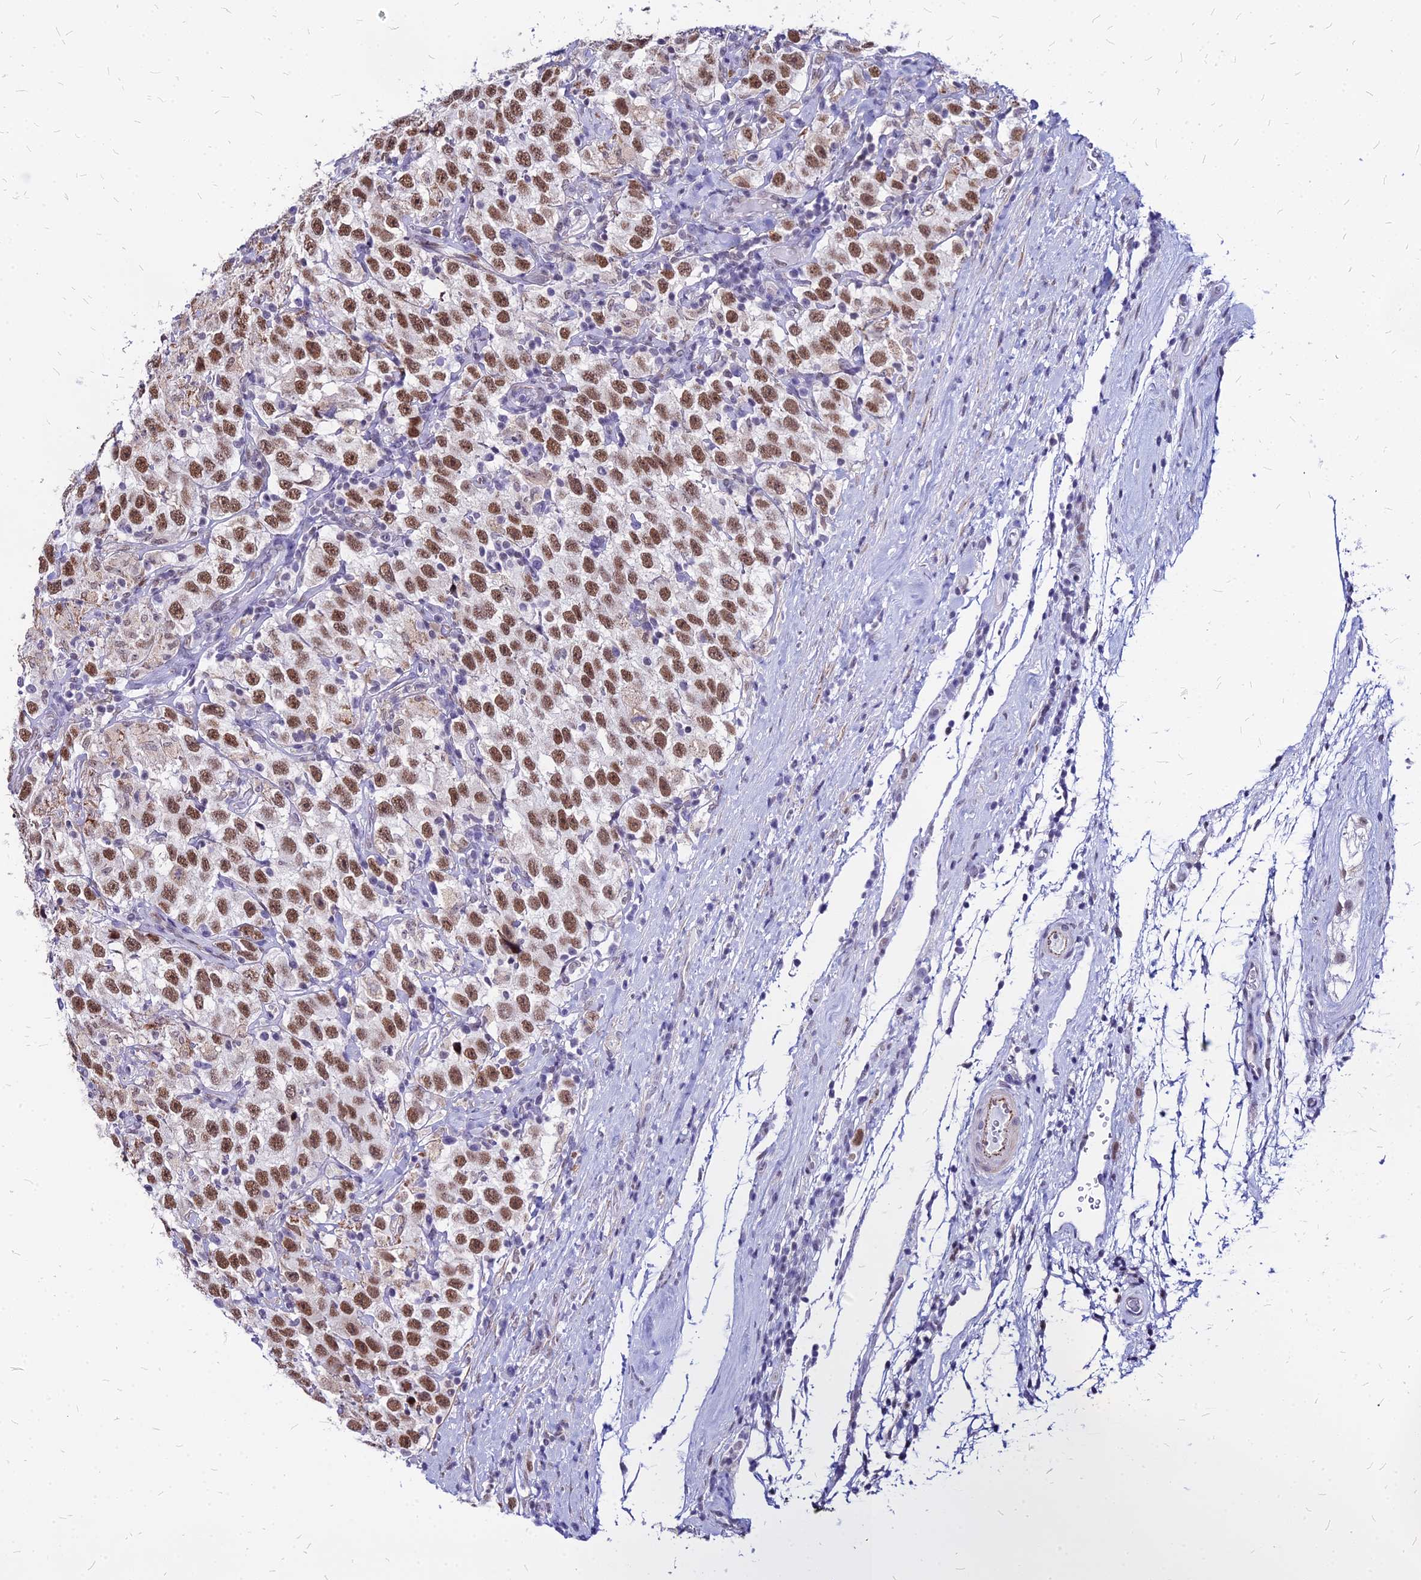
{"staining": {"intensity": "moderate", "quantity": ">75%", "location": "nuclear"}, "tissue": "testis cancer", "cell_type": "Tumor cells", "image_type": "cancer", "snomed": [{"axis": "morphology", "description": "Seminoma, NOS"}, {"axis": "topography", "description": "Testis"}], "caption": "This is an image of IHC staining of testis seminoma, which shows moderate staining in the nuclear of tumor cells.", "gene": "FDX2", "patient": {"sex": "male", "age": 41}}